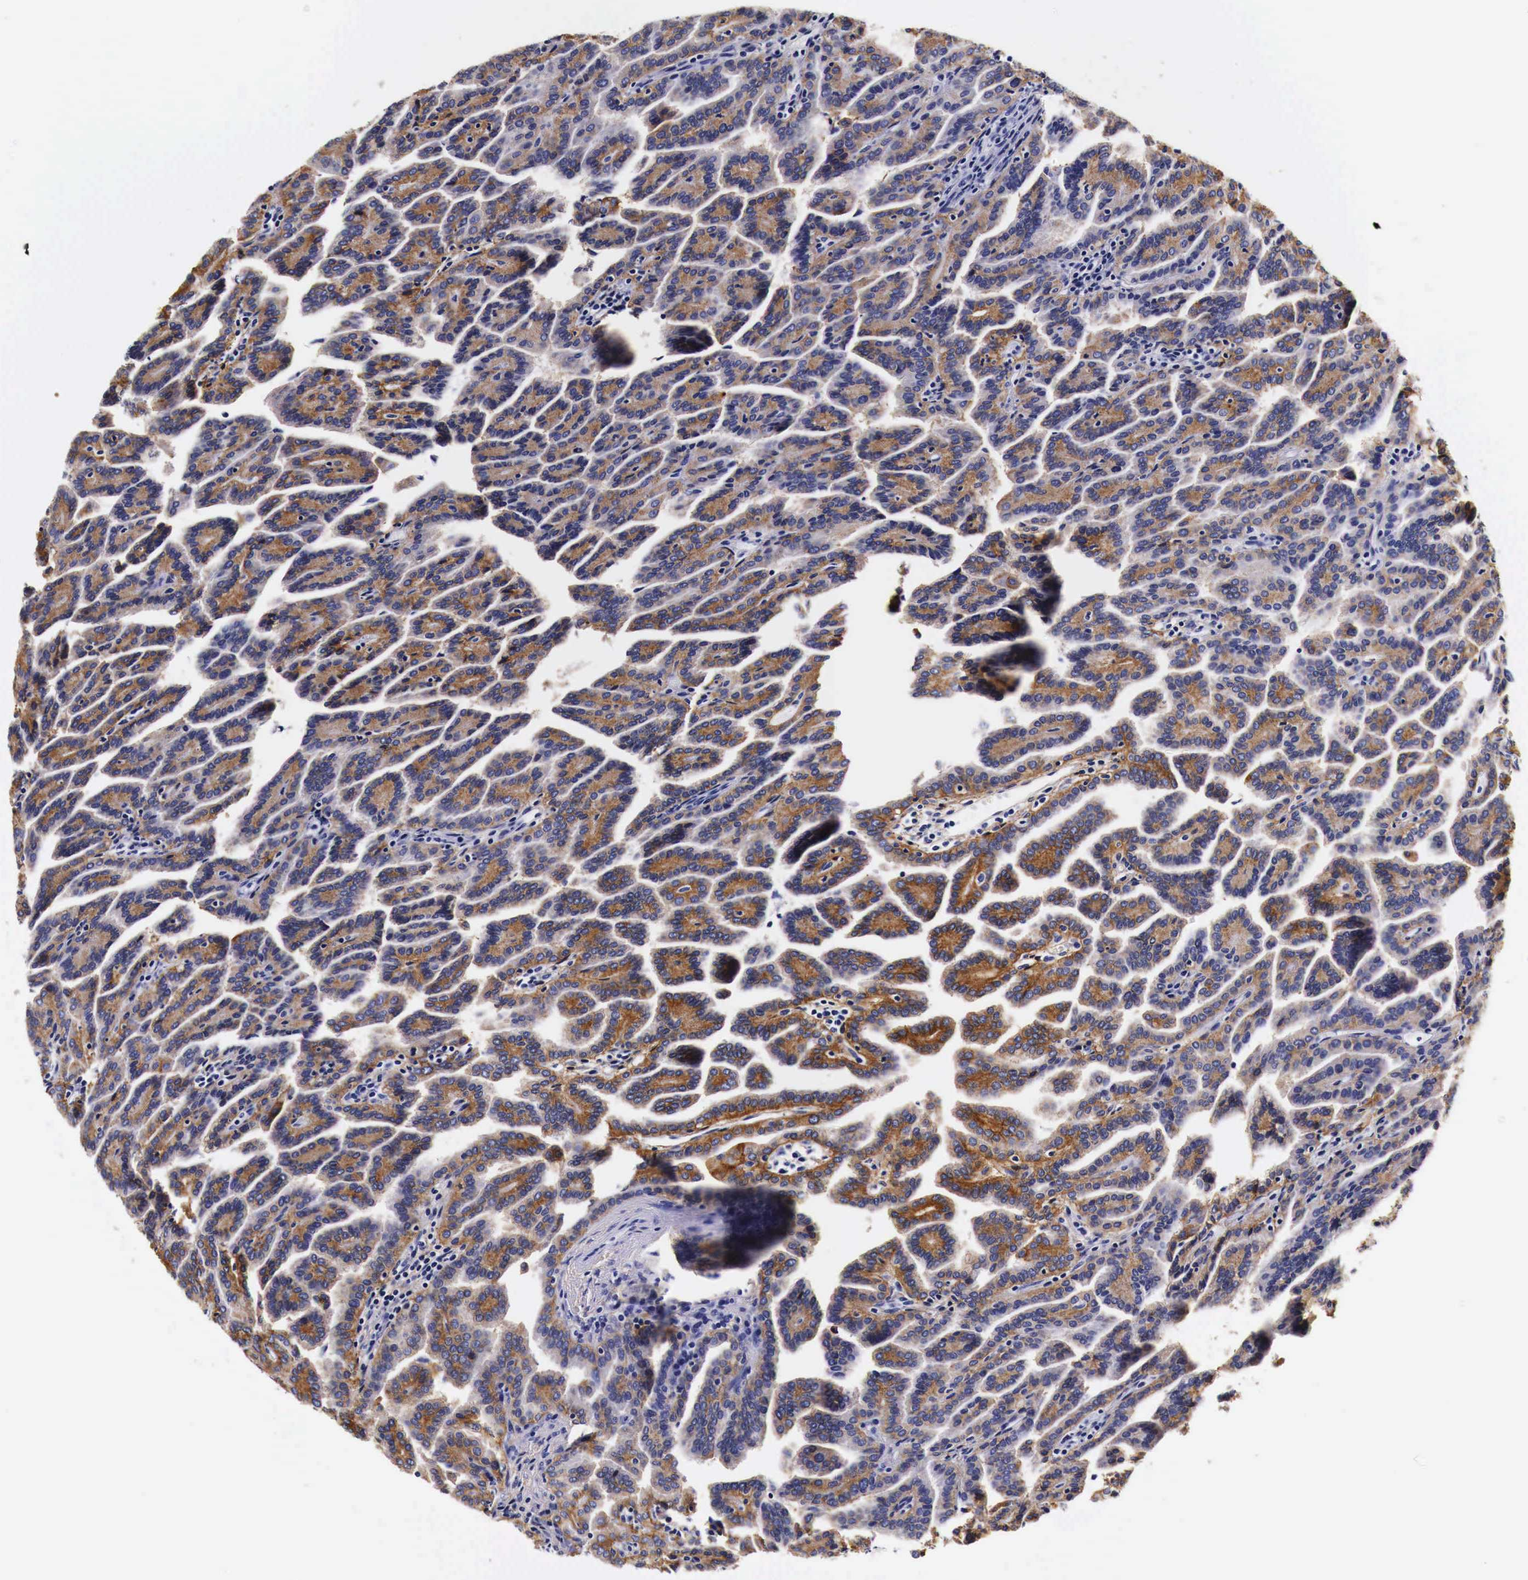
{"staining": {"intensity": "moderate", "quantity": ">75%", "location": "cytoplasmic/membranous"}, "tissue": "renal cancer", "cell_type": "Tumor cells", "image_type": "cancer", "snomed": [{"axis": "morphology", "description": "Adenocarcinoma, NOS"}, {"axis": "topography", "description": "Kidney"}], "caption": "The immunohistochemical stain highlights moderate cytoplasmic/membranous staining in tumor cells of renal cancer tissue.", "gene": "EGFR", "patient": {"sex": "male", "age": 61}}